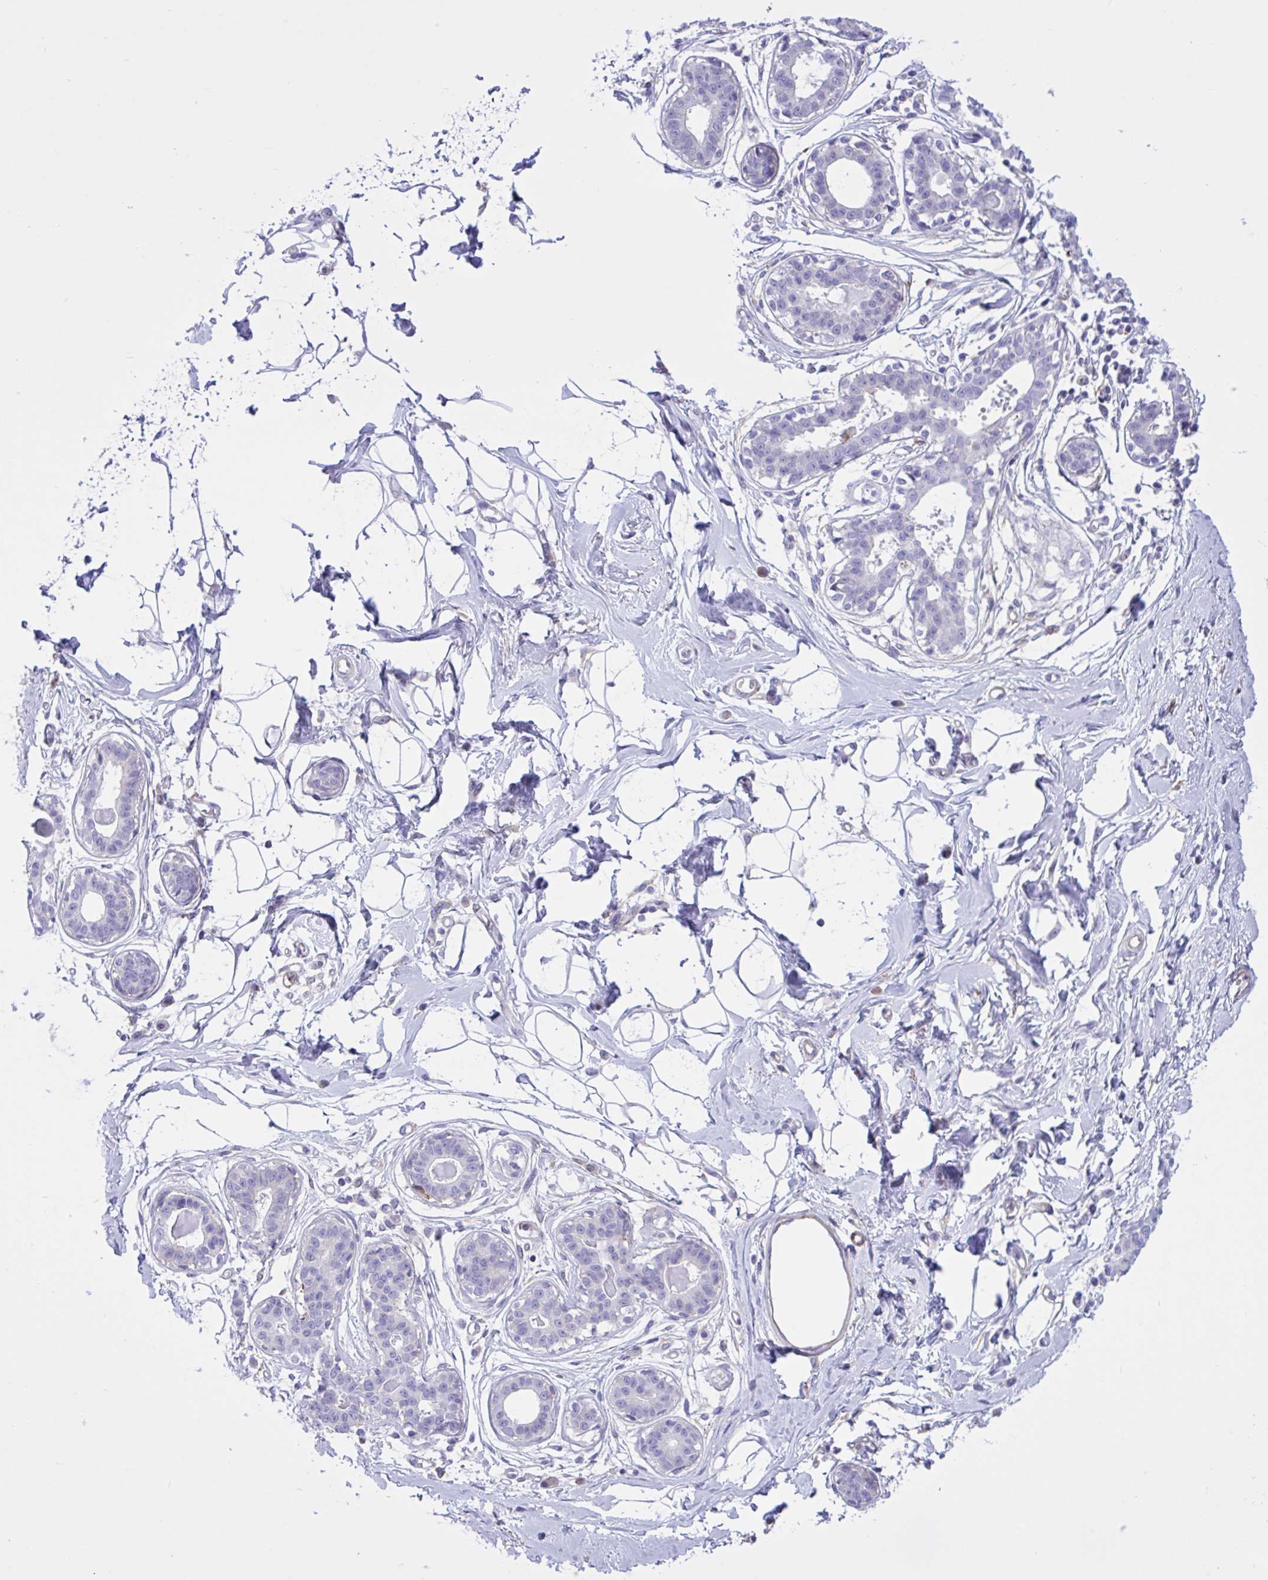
{"staining": {"intensity": "negative", "quantity": "none", "location": "none"}, "tissue": "breast", "cell_type": "Adipocytes", "image_type": "normal", "snomed": [{"axis": "morphology", "description": "Normal tissue, NOS"}, {"axis": "topography", "description": "Breast"}], "caption": "This is an IHC image of benign human breast. There is no positivity in adipocytes.", "gene": "OR51M1", "patient": {"sex": "female", "age": 45}}